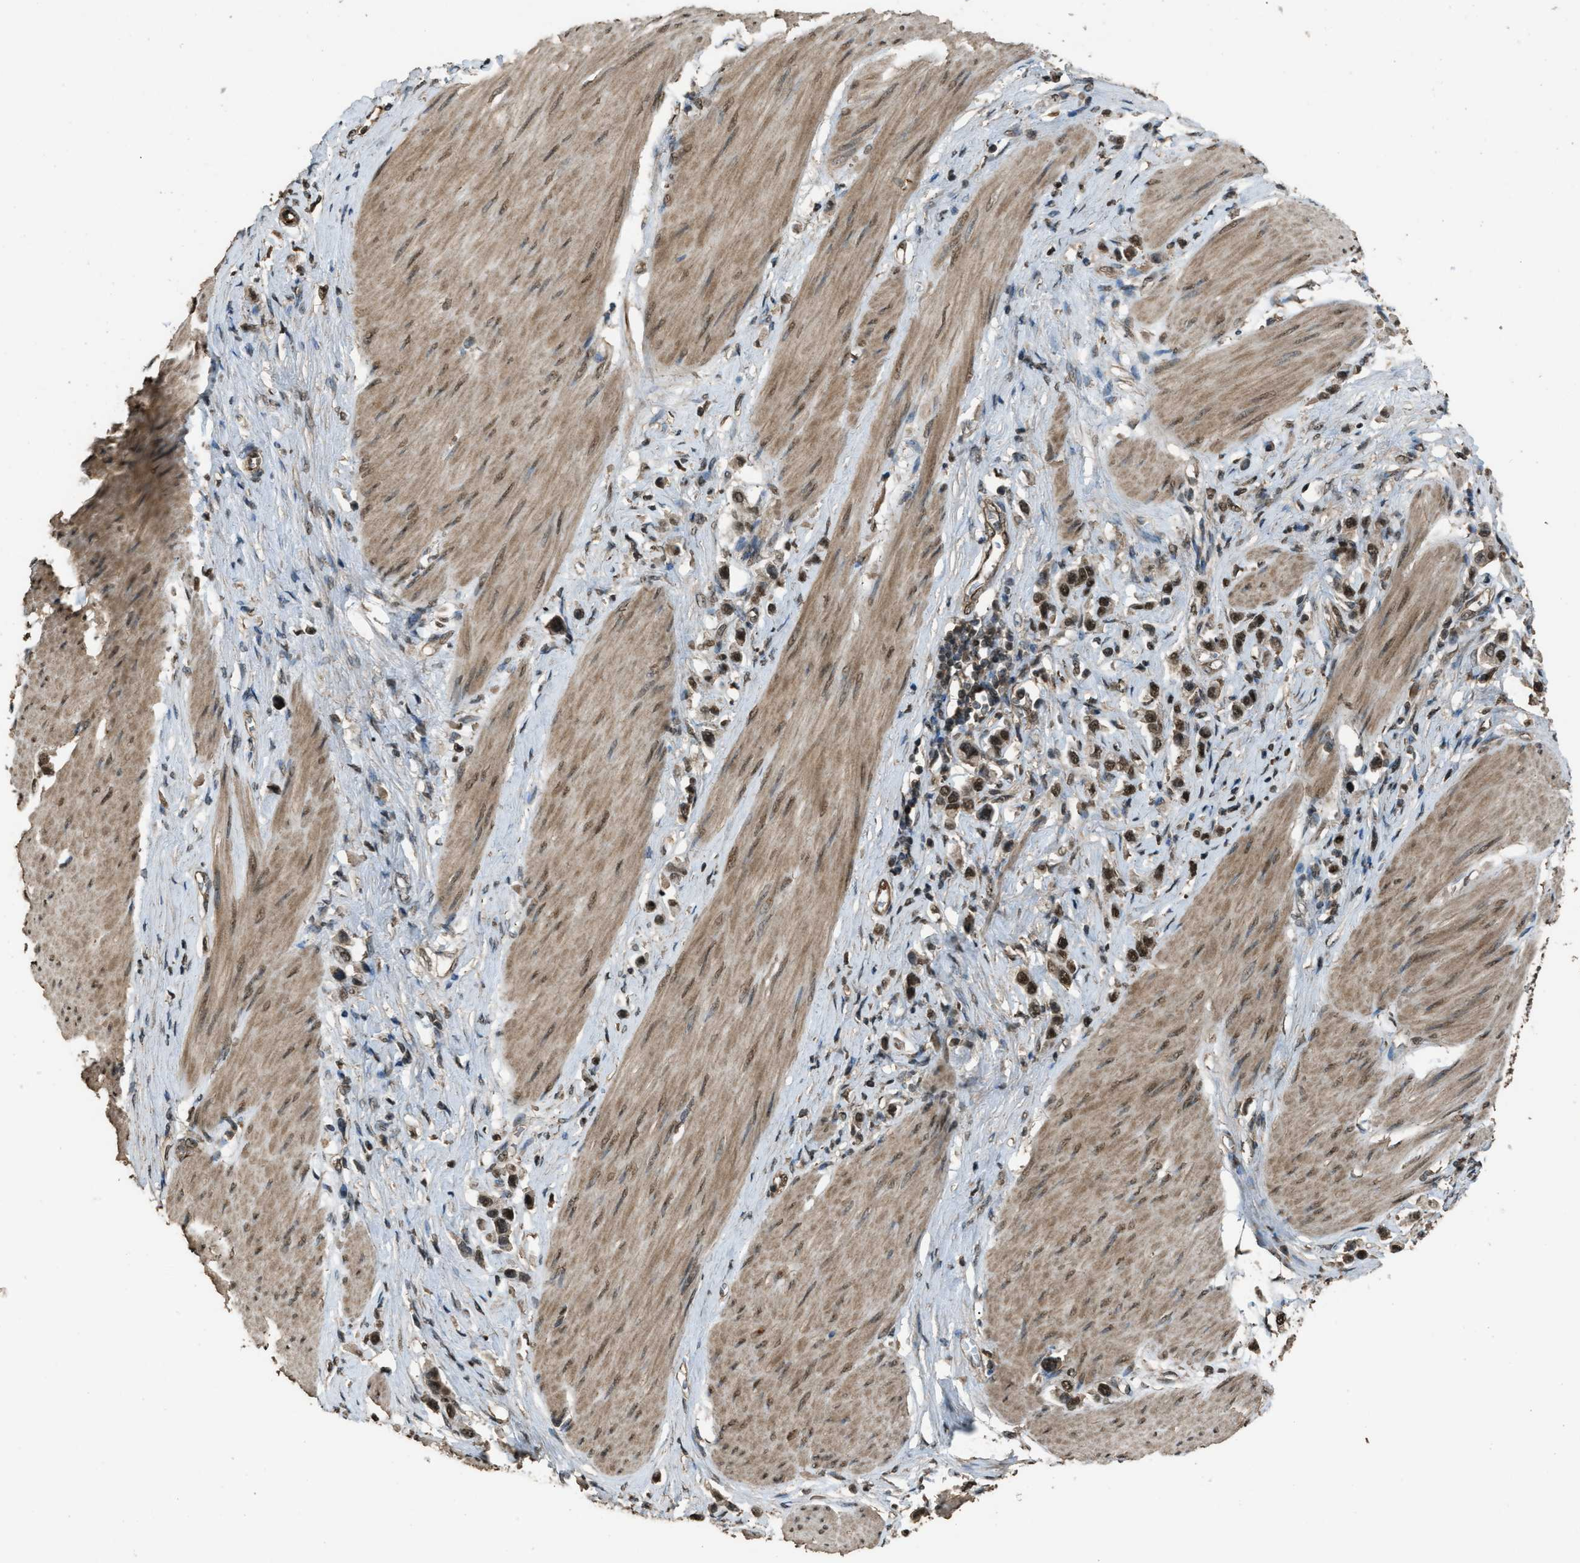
{"staining": {"intensity": "strong", "quantity": ">75%", "location": "nuclear"}, "tissue": "stomach cancer", "cell_type": "Tumor cells", "image_type": "cancer", "snomed": [{"axis": "morphology", "description": "Adenocarcinoma, NOS"}, {"axis": "topography", "description": "Stomach"}], "caption": "A photomicrograph of human stomach cancer stained for a protein exhibits strong nuclear brown staining in tumor cells.", "gene": "SERTAD2", "patient": {"sex": "female", "age": 65}}